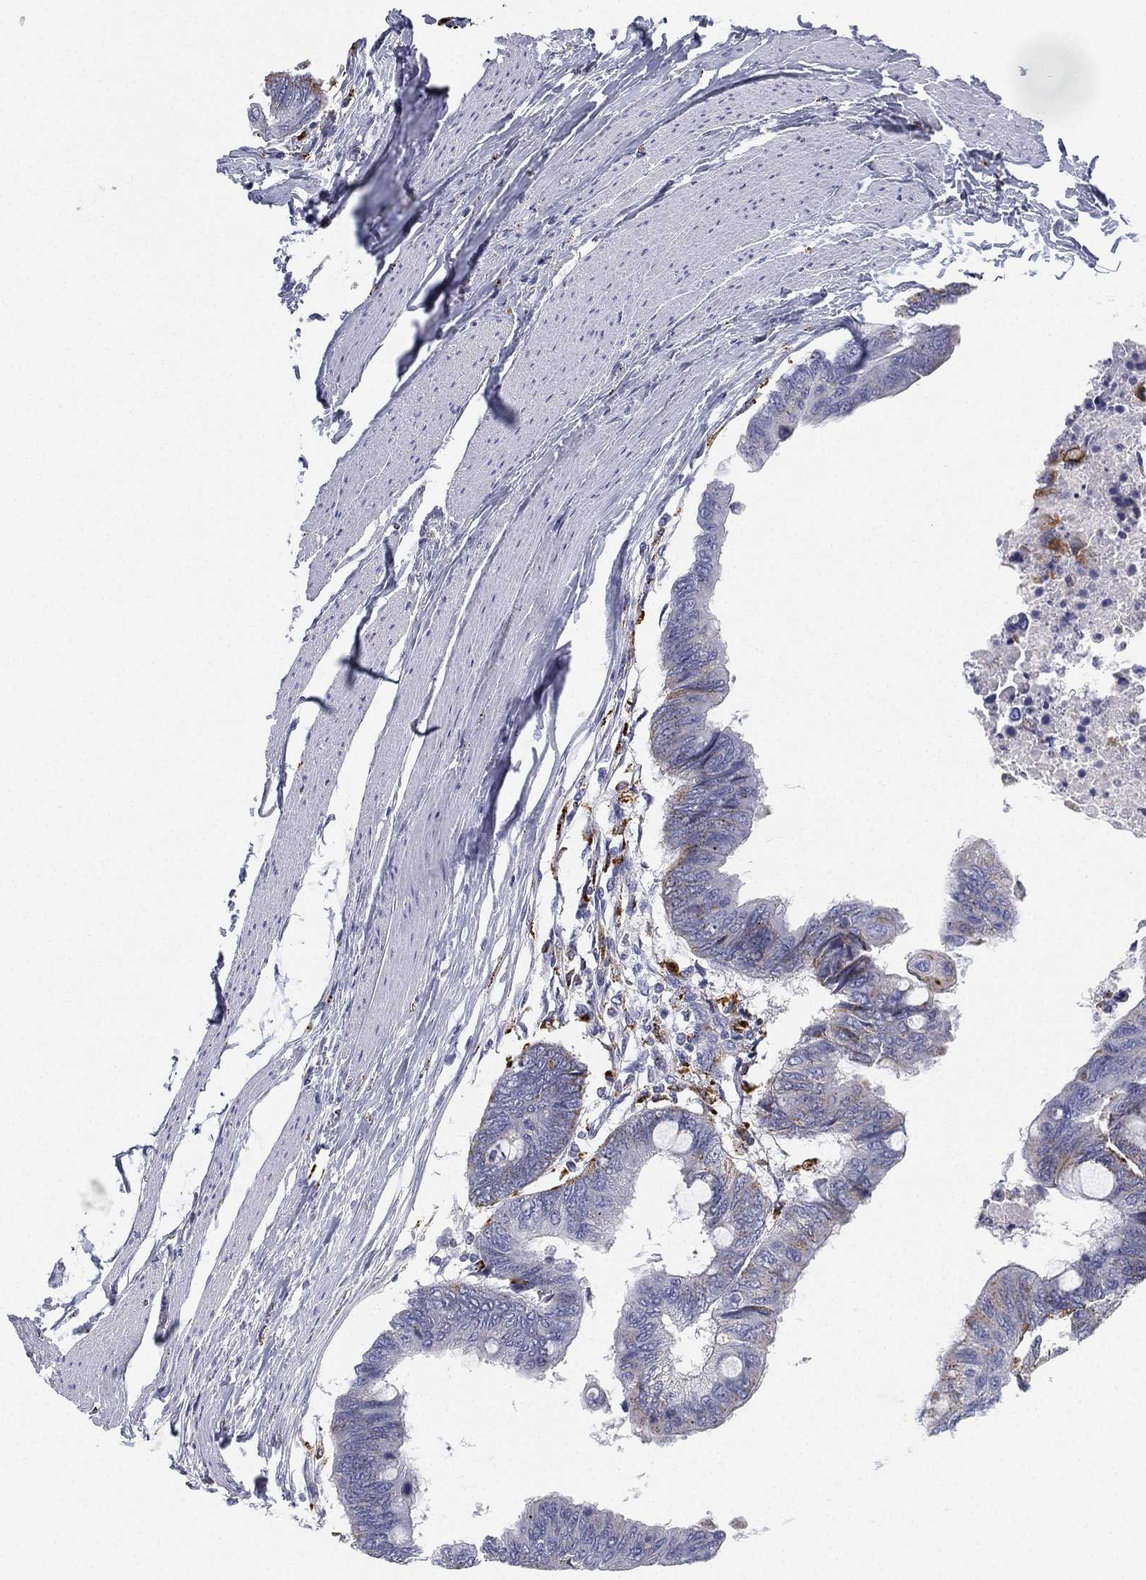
{"staining": {"intensity": "moderate", "quantity": "<25%", "location": "cytoplasmic/membranous"}, "tissue": "colorectal cancer", "cell_type": "Tumor cells", "image_type": "cancer", "snomed": [{"axis": "morphology", "description": "Normal tissue, NOS"}, {"axis": "morphology", "description": "Adenocarcinoma, NOS"}, {"axis": "topography", "description": "Rectum"}, {"axis": "topography", "description": "Peripheral nerve tissue"}], "caption": "Moderate cytoplasmic/membranous protein positivity is present in about <25% of tumor cells in adenocarcinoma (colorectal). Immunohistochemistry (ihc) stains the protein in brown and the nuclei are stained blue.", "gene": "NPC2", "patient": {"sex": "male", "age": 92}}